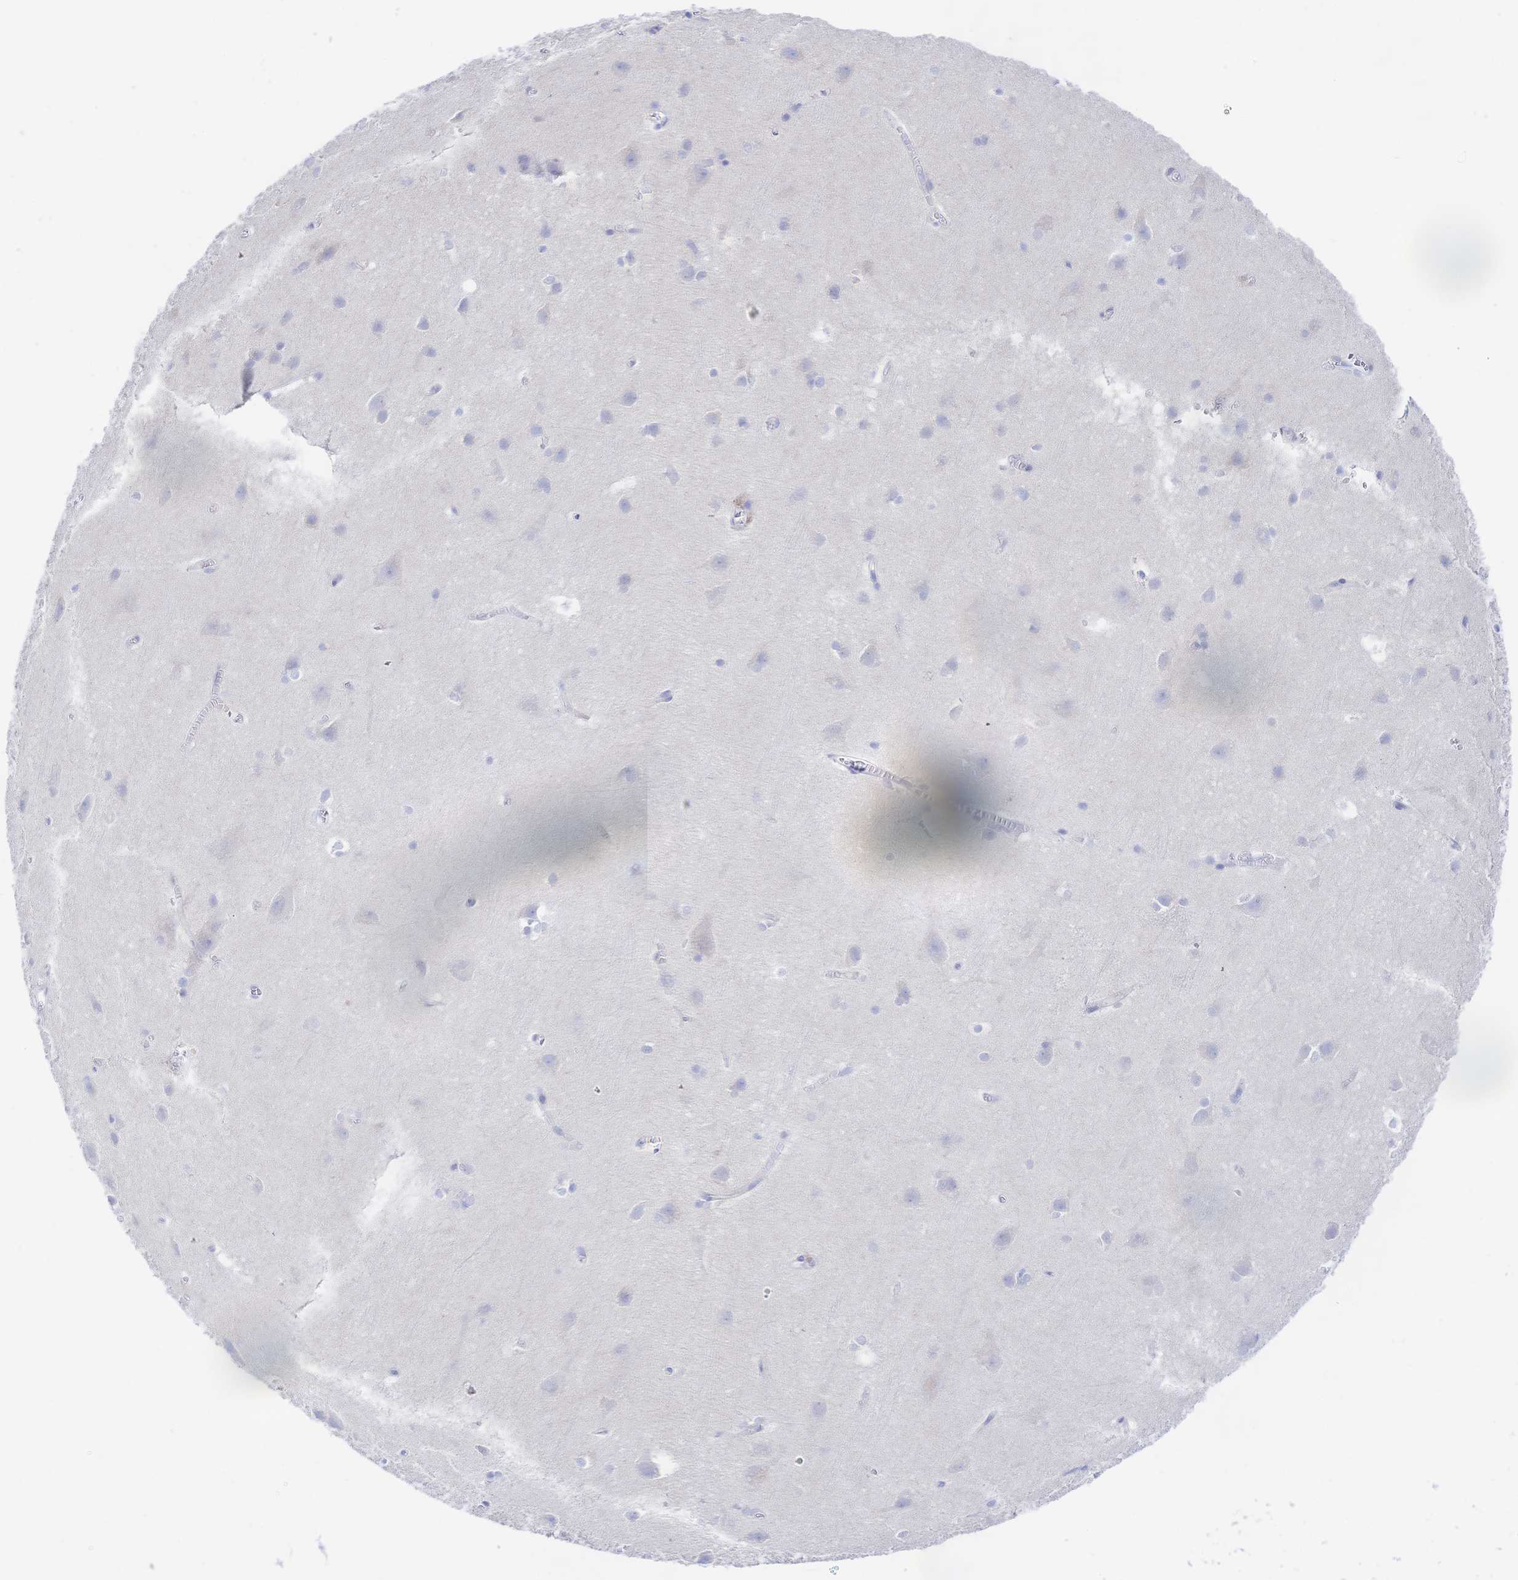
{"staining": {"intensity": "negative", "quantity": "none", "location": "none"}, "tissue": "cerebral cortex", "cell_type": "Endothelial cells", "image_type": "normal", "snomed": [{"axis": "morphology", "description": "Normal tissue, NOS"}, {"axis": "topography", "description": "Cerebral cortex"}], "caption": "This micrograph is of unremarkable cerebral cortex stained with immunohistochemistry to label a protein in brown with the nuclei are counter-stained blue. There is no expression in endothelial cells.", "gene": "SYNGR4", "patient": {"sex": "male", "age": 37}}